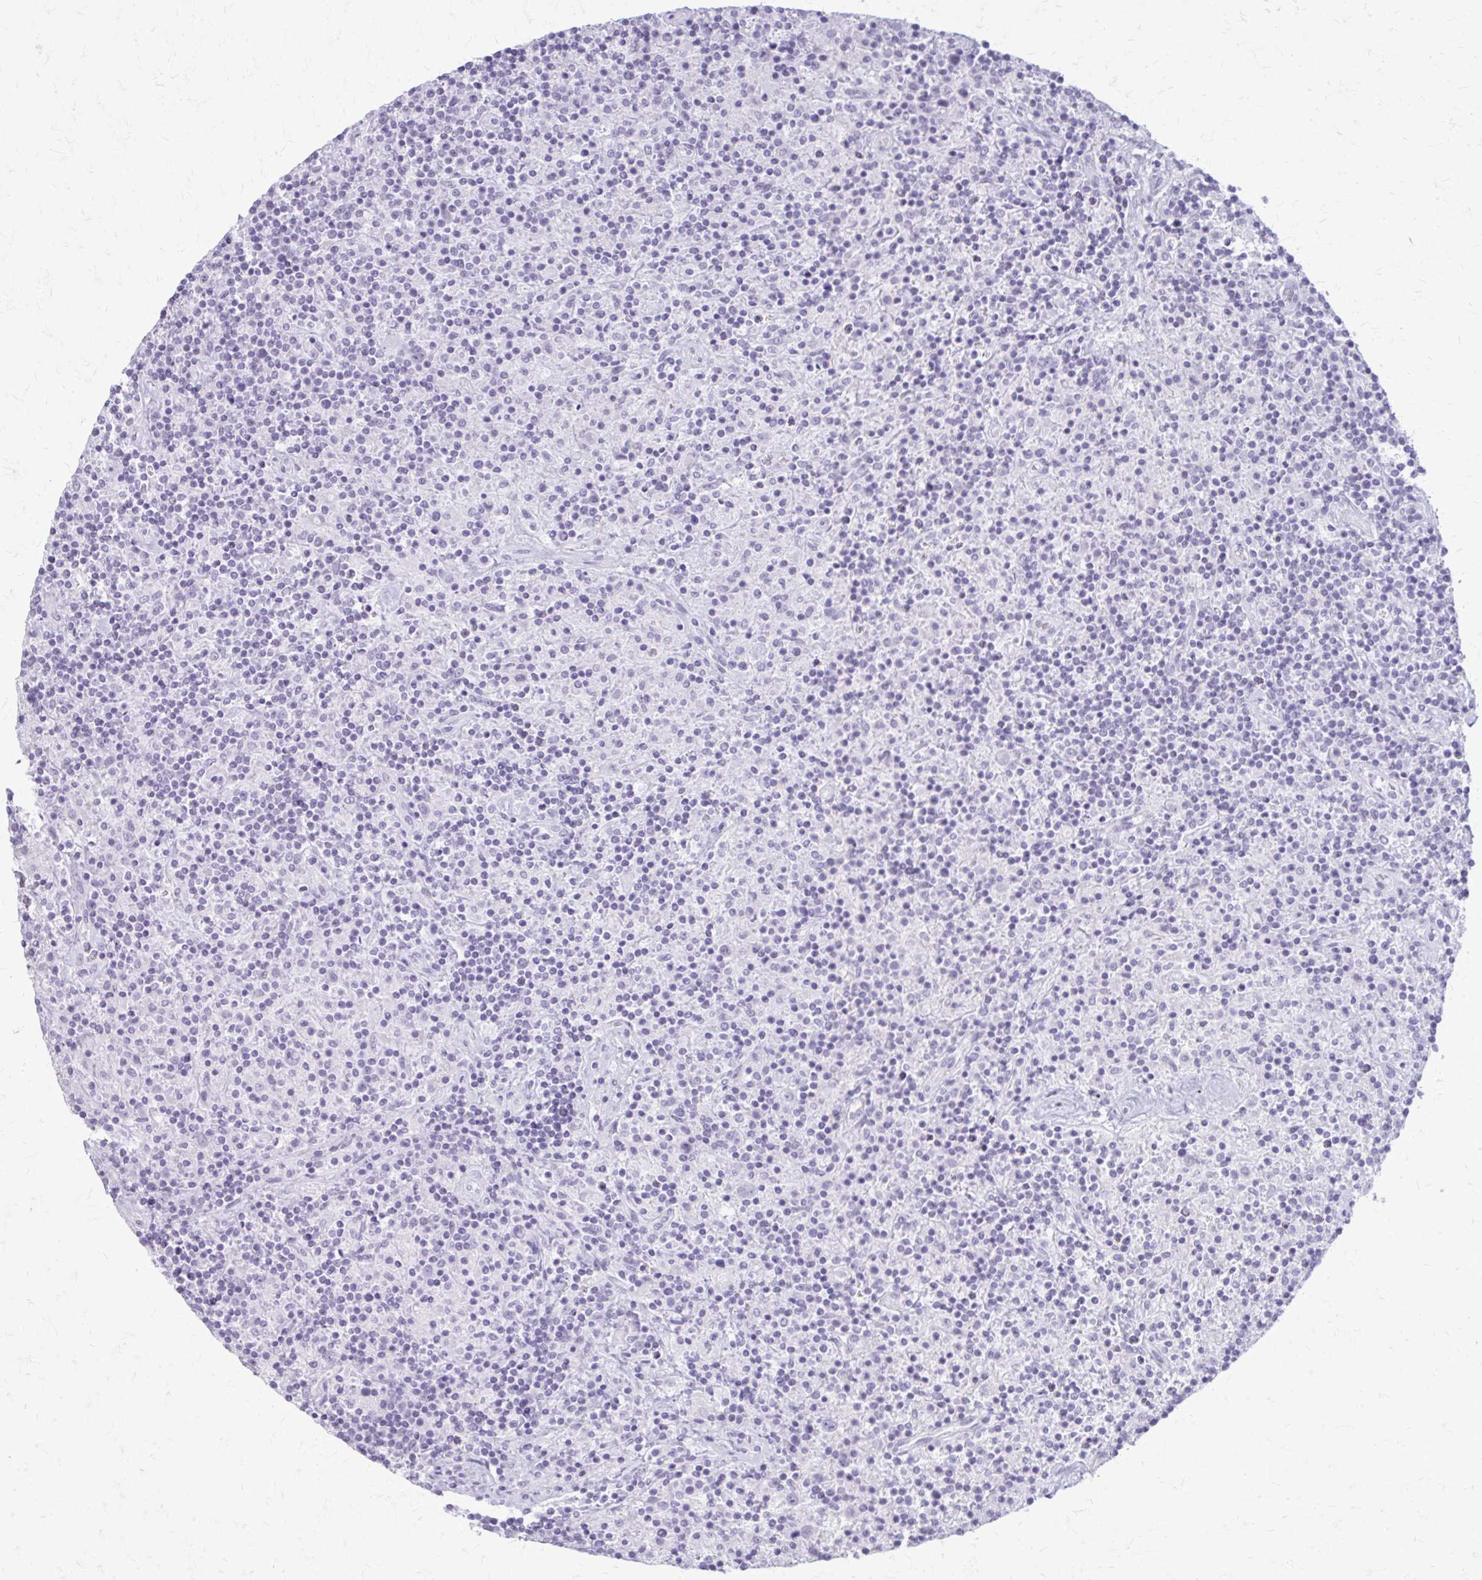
{"staining": {"intensity": "negative", "quantity": "none", "location": "none"}, "tissue": "lymphoma", "cell_type": "Tumor cells", "image_type": "cancer", "snomed": [{"axis": "morphology", "description": "Hodgkin's disease, NOS"}, {"axis": "topography", "description": "Lymph node"}], "caption": "This is an immunohistochemistry photomicrograph of human lymphoma. There is no staining in tumor cells.", "gene": "KRT5", "patient": {"sex": "male", "age": 70}}